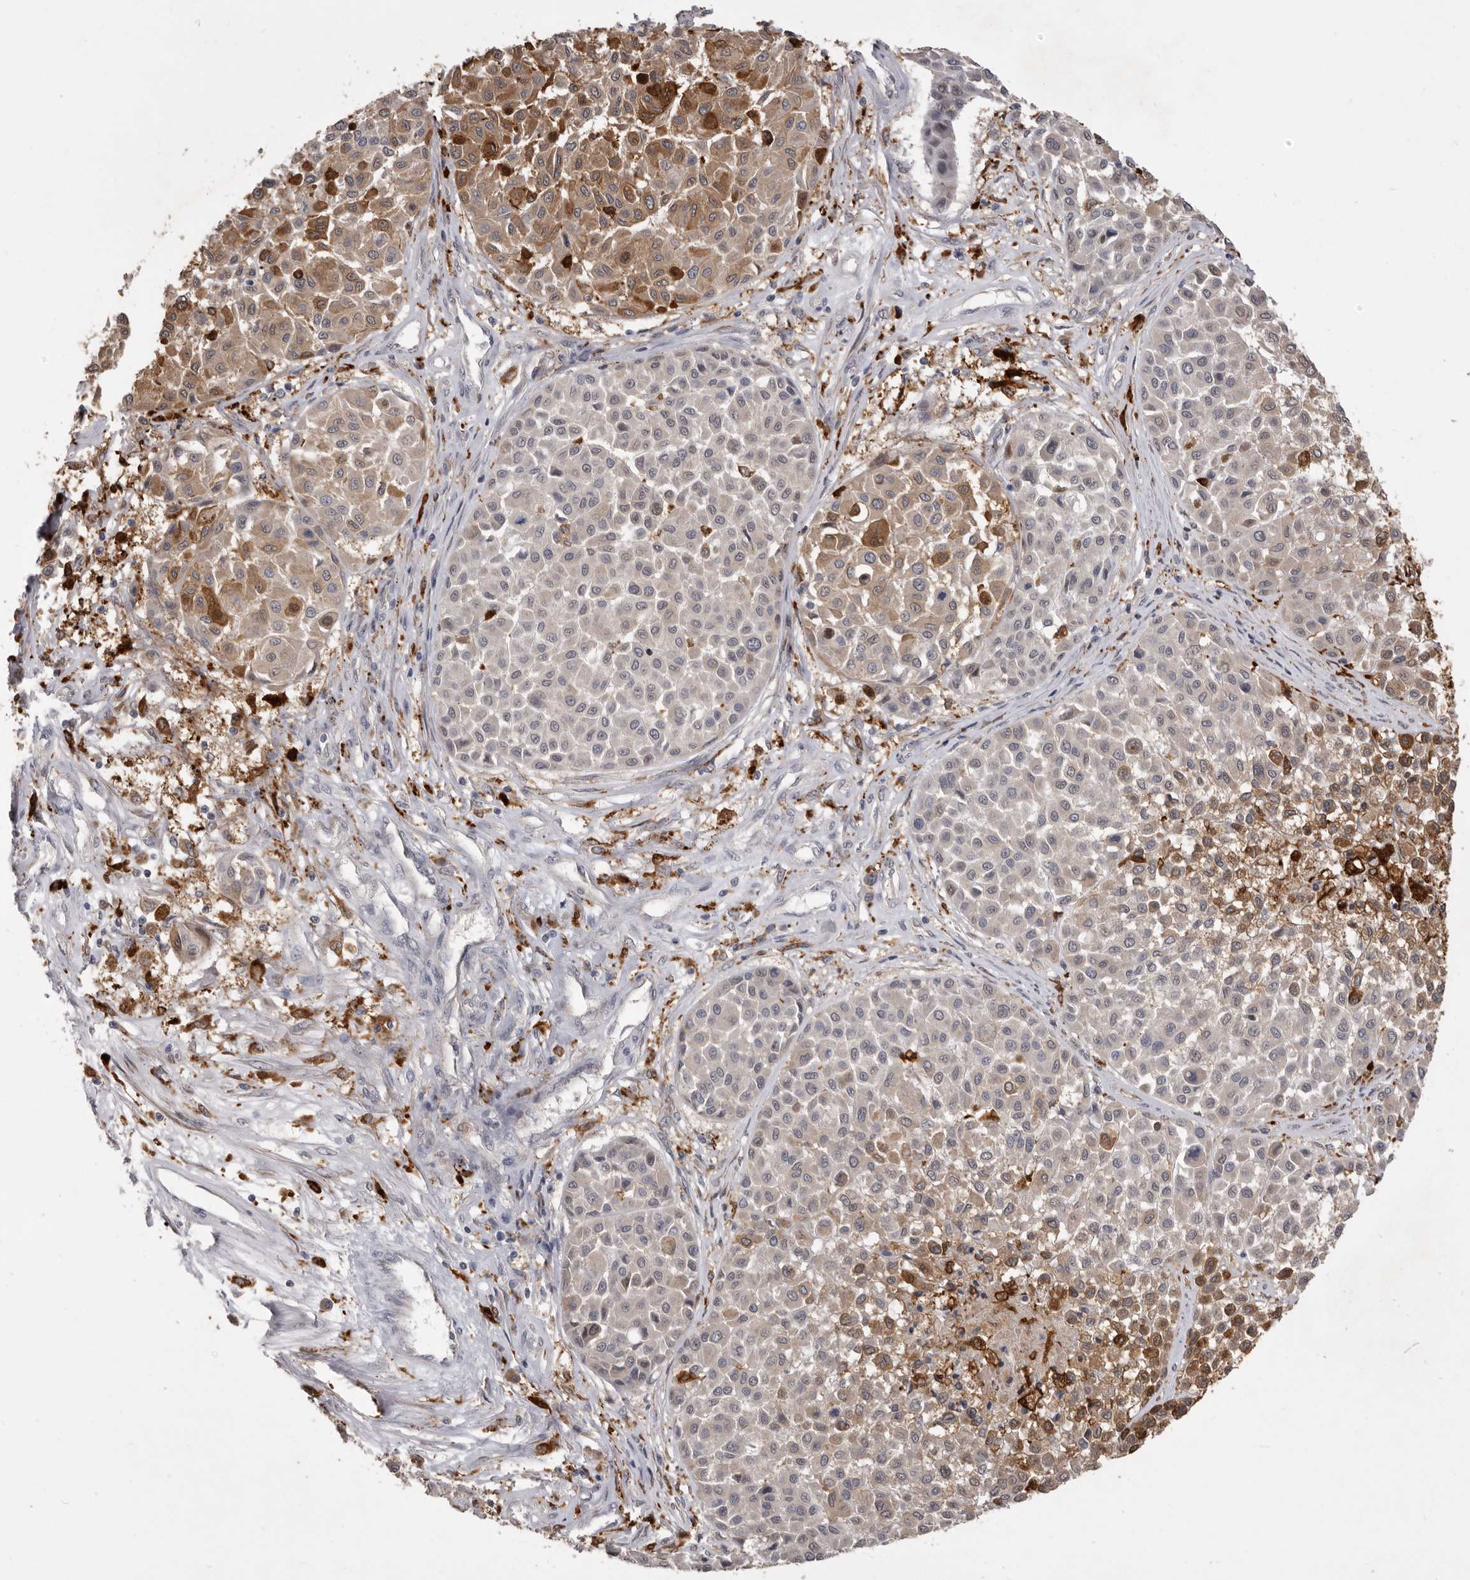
{"staining": {"intensity": "moderate", "quantity": "25%-75%", "location": "cytoplasmic/membranous"}, "tissue": "melanoma", "cell_type": "Tumor cells", "image_type": "cancer", "snomed": [{"axis": "morphology", "description": "Malignant melanoma, Metastatic site"}, {"axis": "topography", "description": "Soft tissue"}], "caption": "Immunohistochemistry image of neoplastic tissue: human malignant melanoma (metastatic site) stained using immunohistochemistry (IHC) exhibits medium levels of moderate protein expression localized specifically in the cytoplasmic/membranous of tumor cells, appearing as a cytoplasmic/membranous brown color.", "gene": "VPS45", "patient": {"sex": "male", "age": 41}}